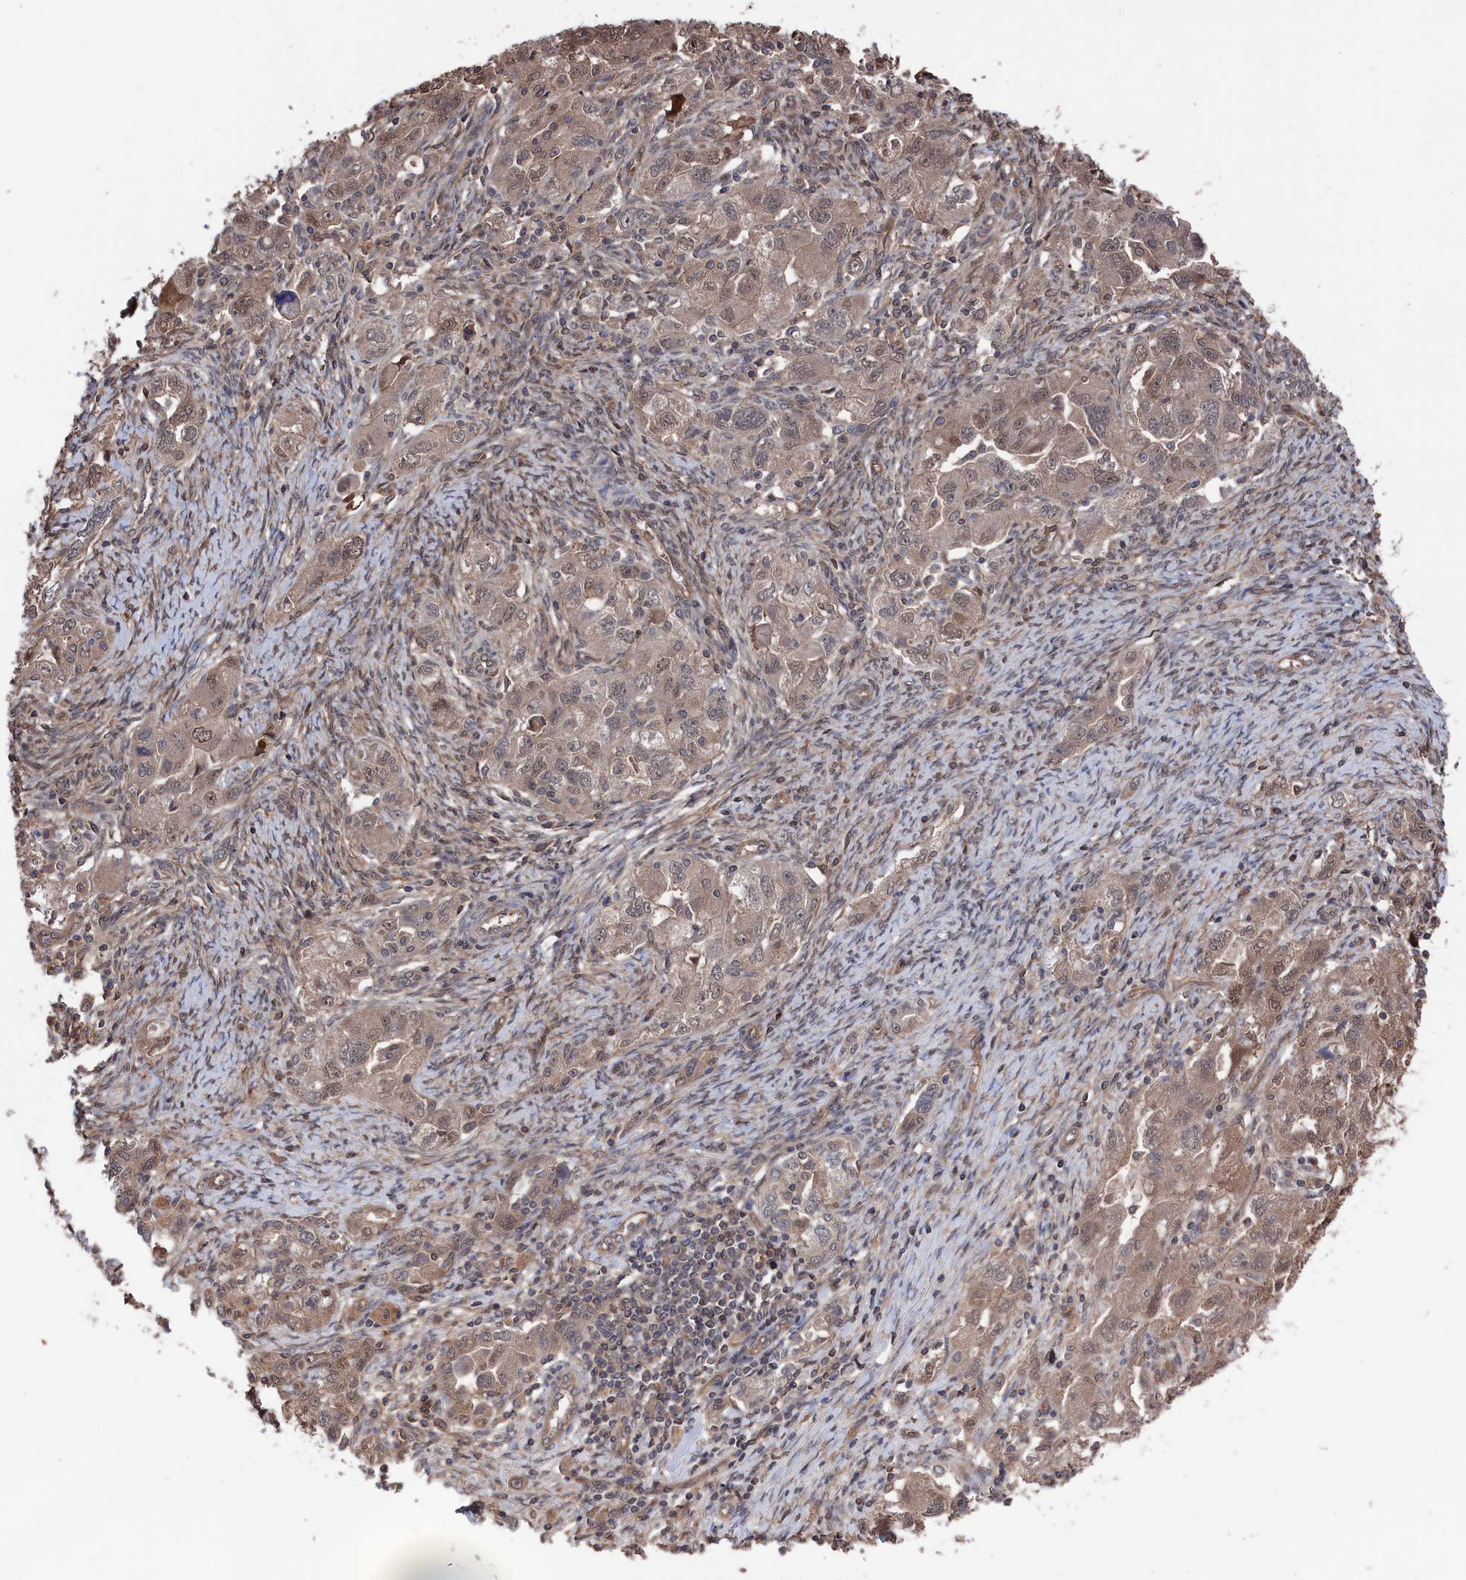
{"staining": {"intensity": "weak", "quantity": "25%-75%", "location": "cytoplasmic/membranous,nuclear"}, "tissue": "ovarian cancer", "cell_type": "Tumor cells", "image_type": "cancer", "snomed": [{"axis": "morphology", "description": "Carcinoma, NOS"}, {"axis": "morphology", "description": "Cystadenocarcinoma, serous, NOS"}, {"axis": "topography", "description": "Ovary"}], "caption": "Human ovarian cancer (carcinoma) stained with a protein marker shows weak staining in tumor cells.", "gene": "NUTF2", "patient": {"sex": "female", "age": 69}}